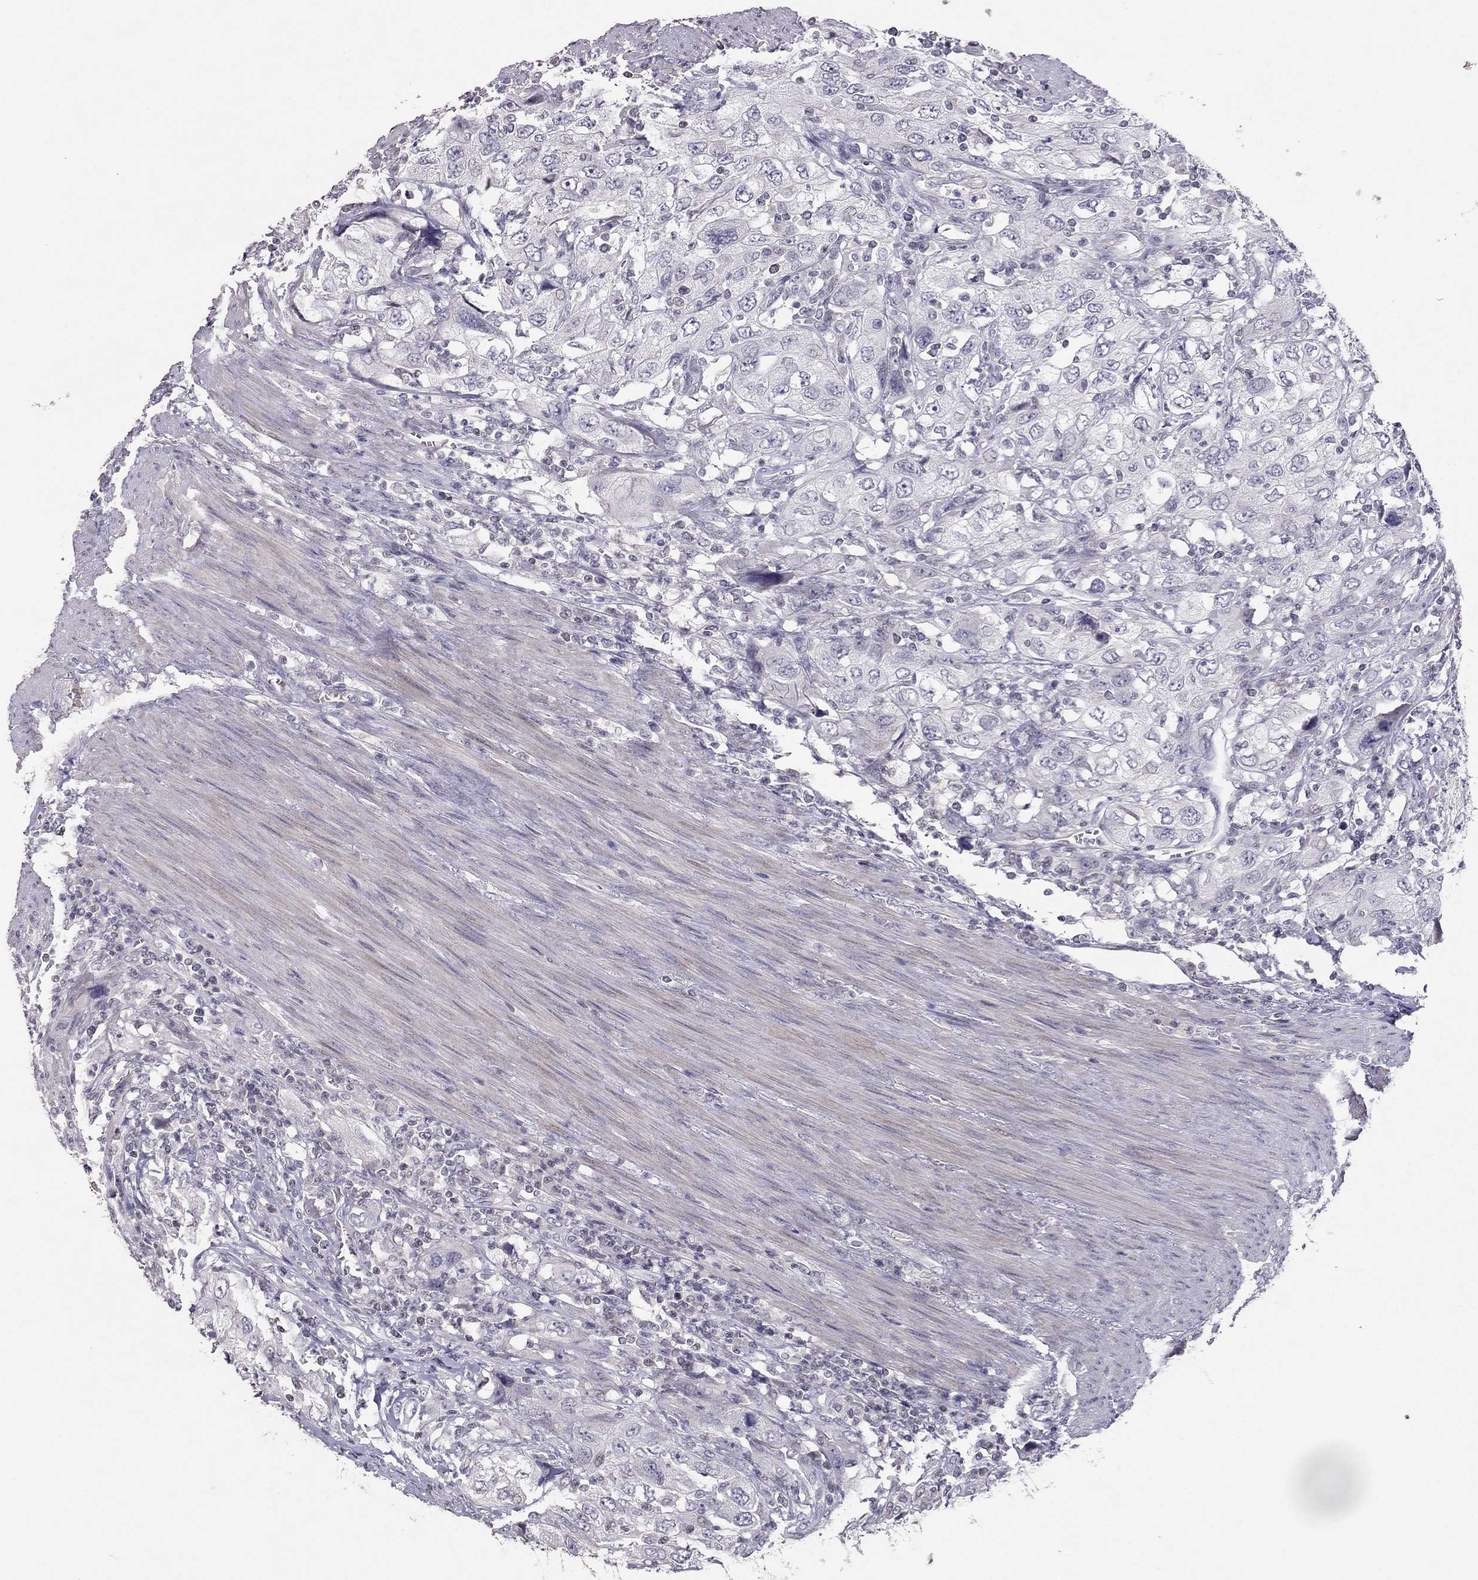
{"staining": {"intensity": "negative", "quantity": "none", "location": "none"}, "tissue": "urothelial cancer", "cell_type": "Tumor cells", "image_type": "cancer", "snomed": [{"axis": "morphology", "description": "Urothelial carcinoma, High grade"}, {"axis": "topography", "description": "Urinary bladder"}], "caption": "Photomicrograph shows no protein expression in tumor cells of high-grade urothelial carcinoma tissue. (Brightfield microscopy of DAB IHC at high magnification).", "gene": "TSHB", "patient": {"sex": "male", "age": 76}}